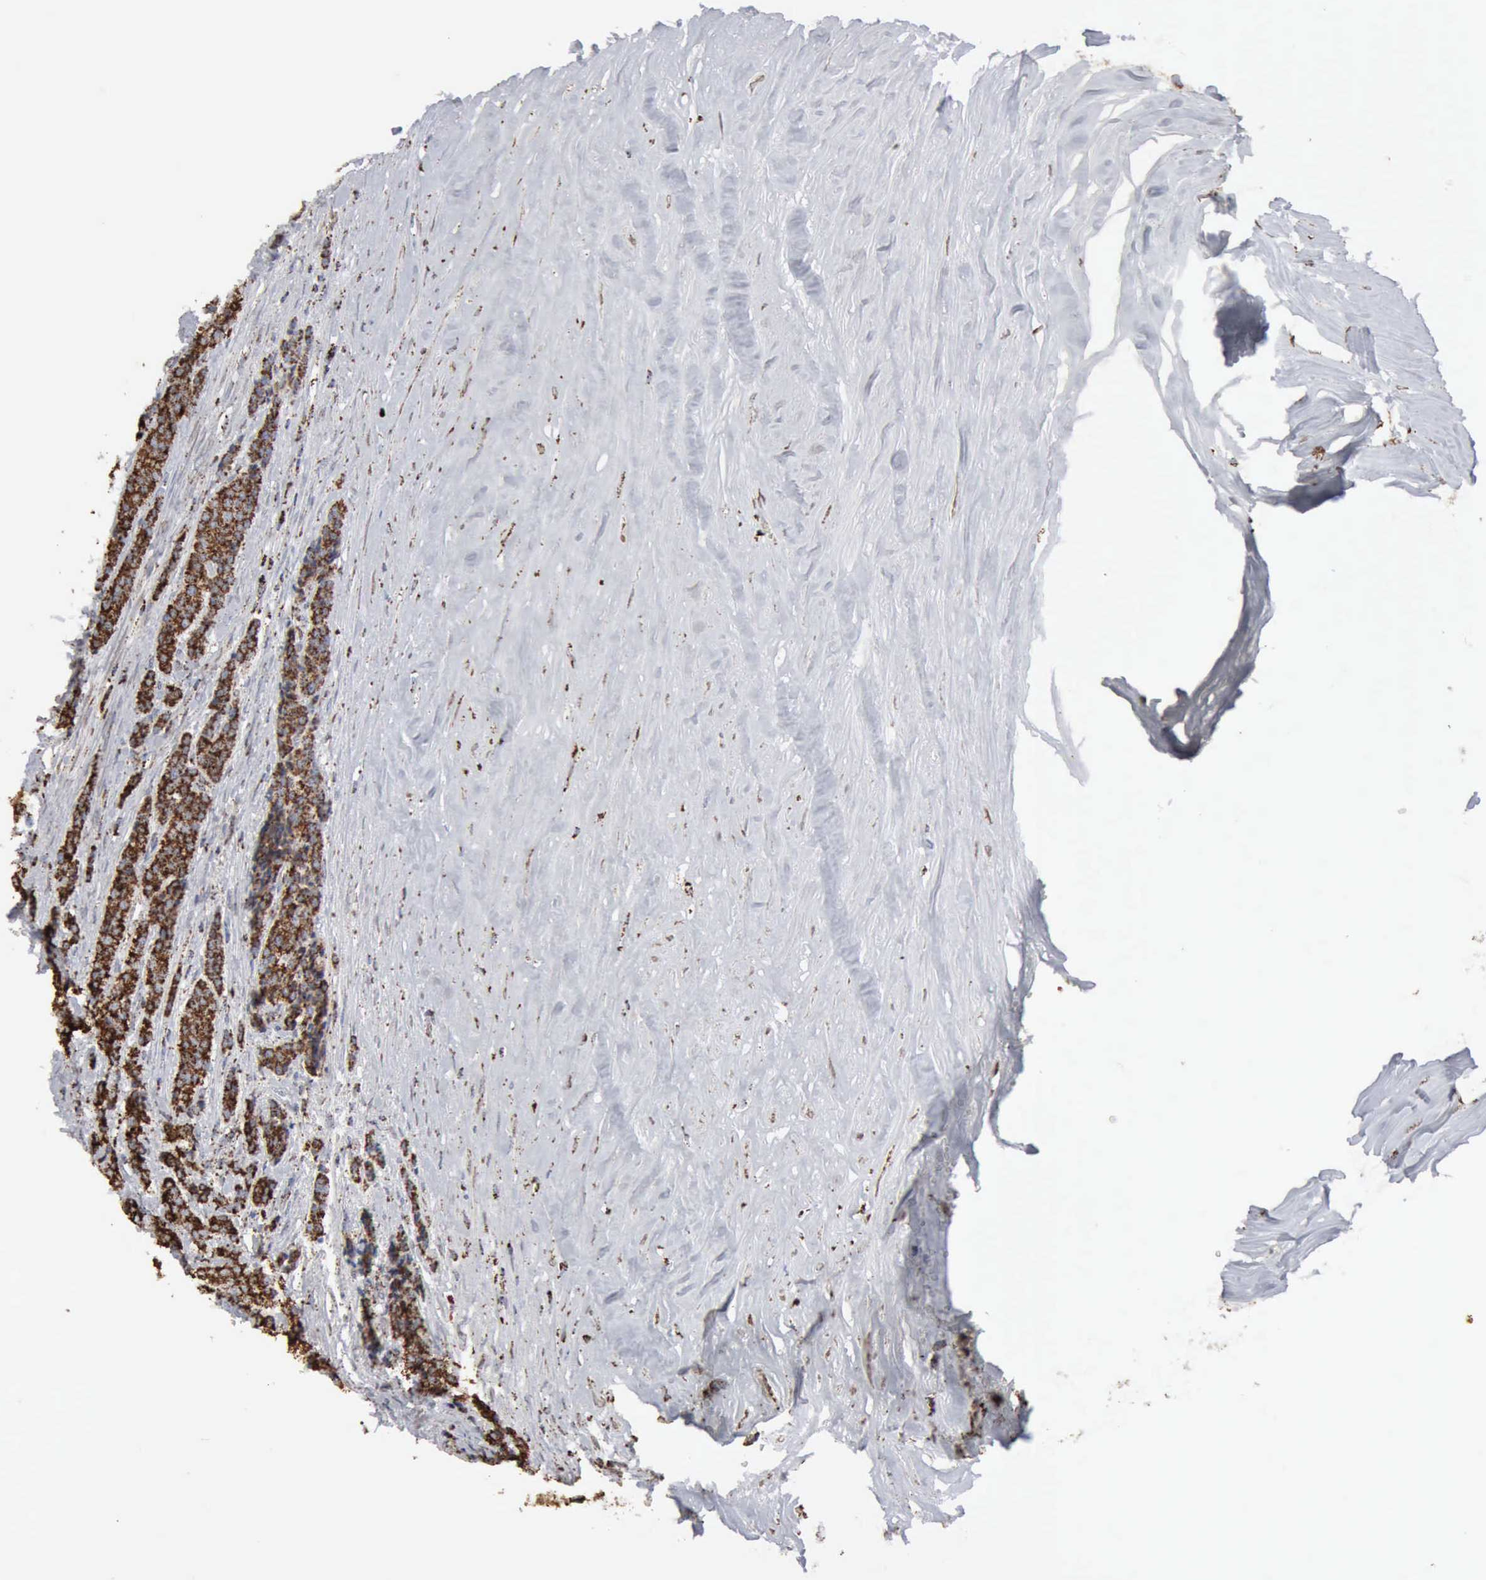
{"staining": {"intensity": "strong", "quantity": ">75%", "location": "cytoplasmic/membranous"}, "tissue": "carcinoid", "cell_type": "Tumor cells", "image_type": "cancer", "snomed": [{"axis": "morphology", "description": "Carcinoid, malignant, NOS"}, {"axis": "topography", "description": "Small intestine"}], "caption": "Protein expression analysis of carcinoid exhibits strong cytoplasmic/membranous expression in approximately >75% of tumor cells.", "gene": "ACO2", "patient": {"sex": "male", "age": 63}}